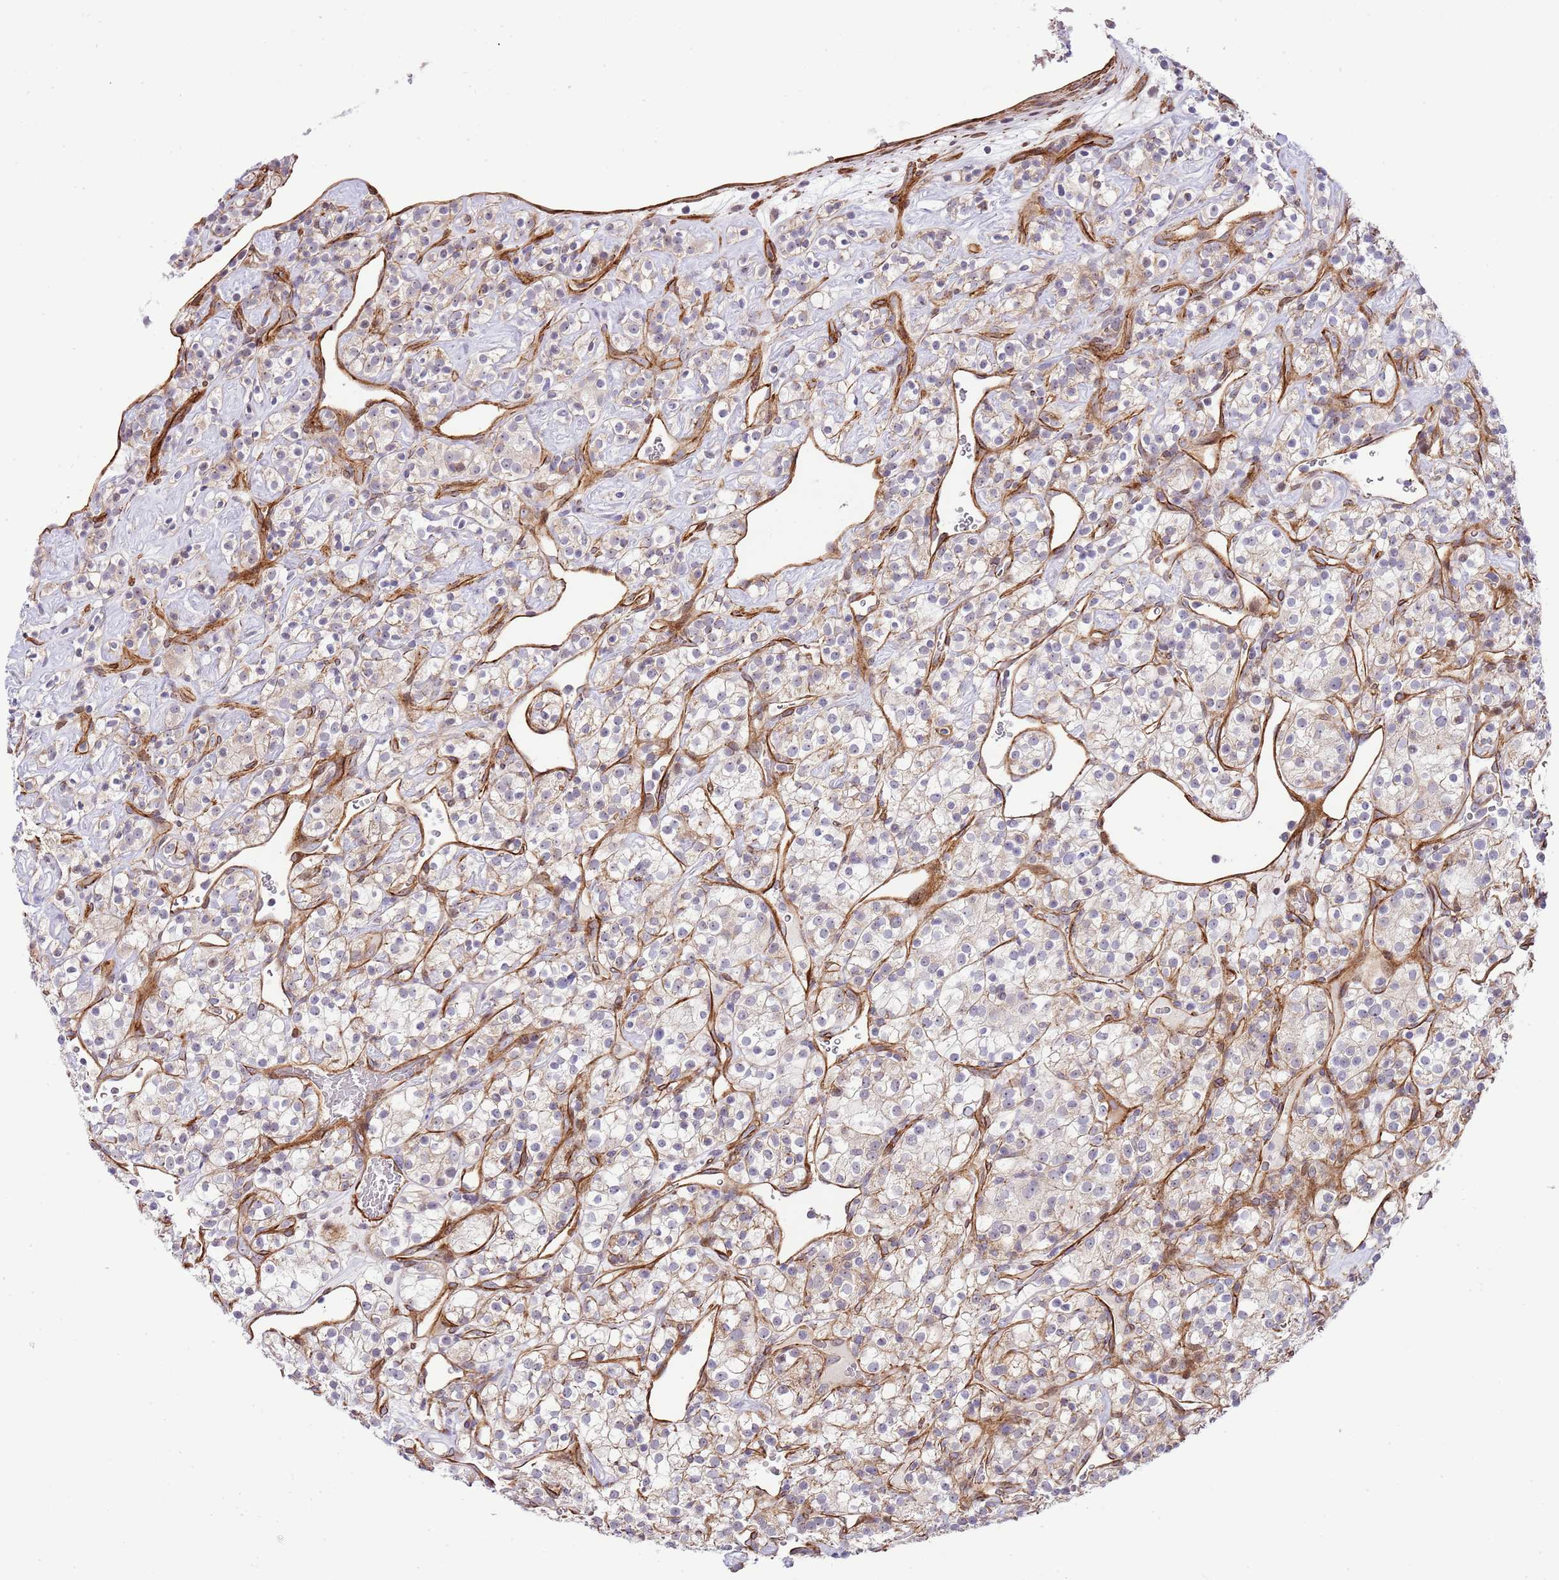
{"staining": {"intensity": "weak", "quantity": "25%-75%", "location": "cytoplasmic/membranous"}, "tissue": "renal cancer", "cell_type": "Tumor cells", "image_type": "cancer", "snomed": [{"axis": "morphology", "description": "Adenocarcinoma, NOS"}, {"axis": "topography", "description": "Kidney"}], "caption": "This micrograph shows renal adenocarcinoma stained with immunohistochemistry (IHC) to label a protein in brown. The cytoplasmic/membranous of tumor cells show weak positivity for the protein. Nuclei are counter-stained blue.", "gene": "NEK3", "patient": {"sex": "male", "age": 77}}